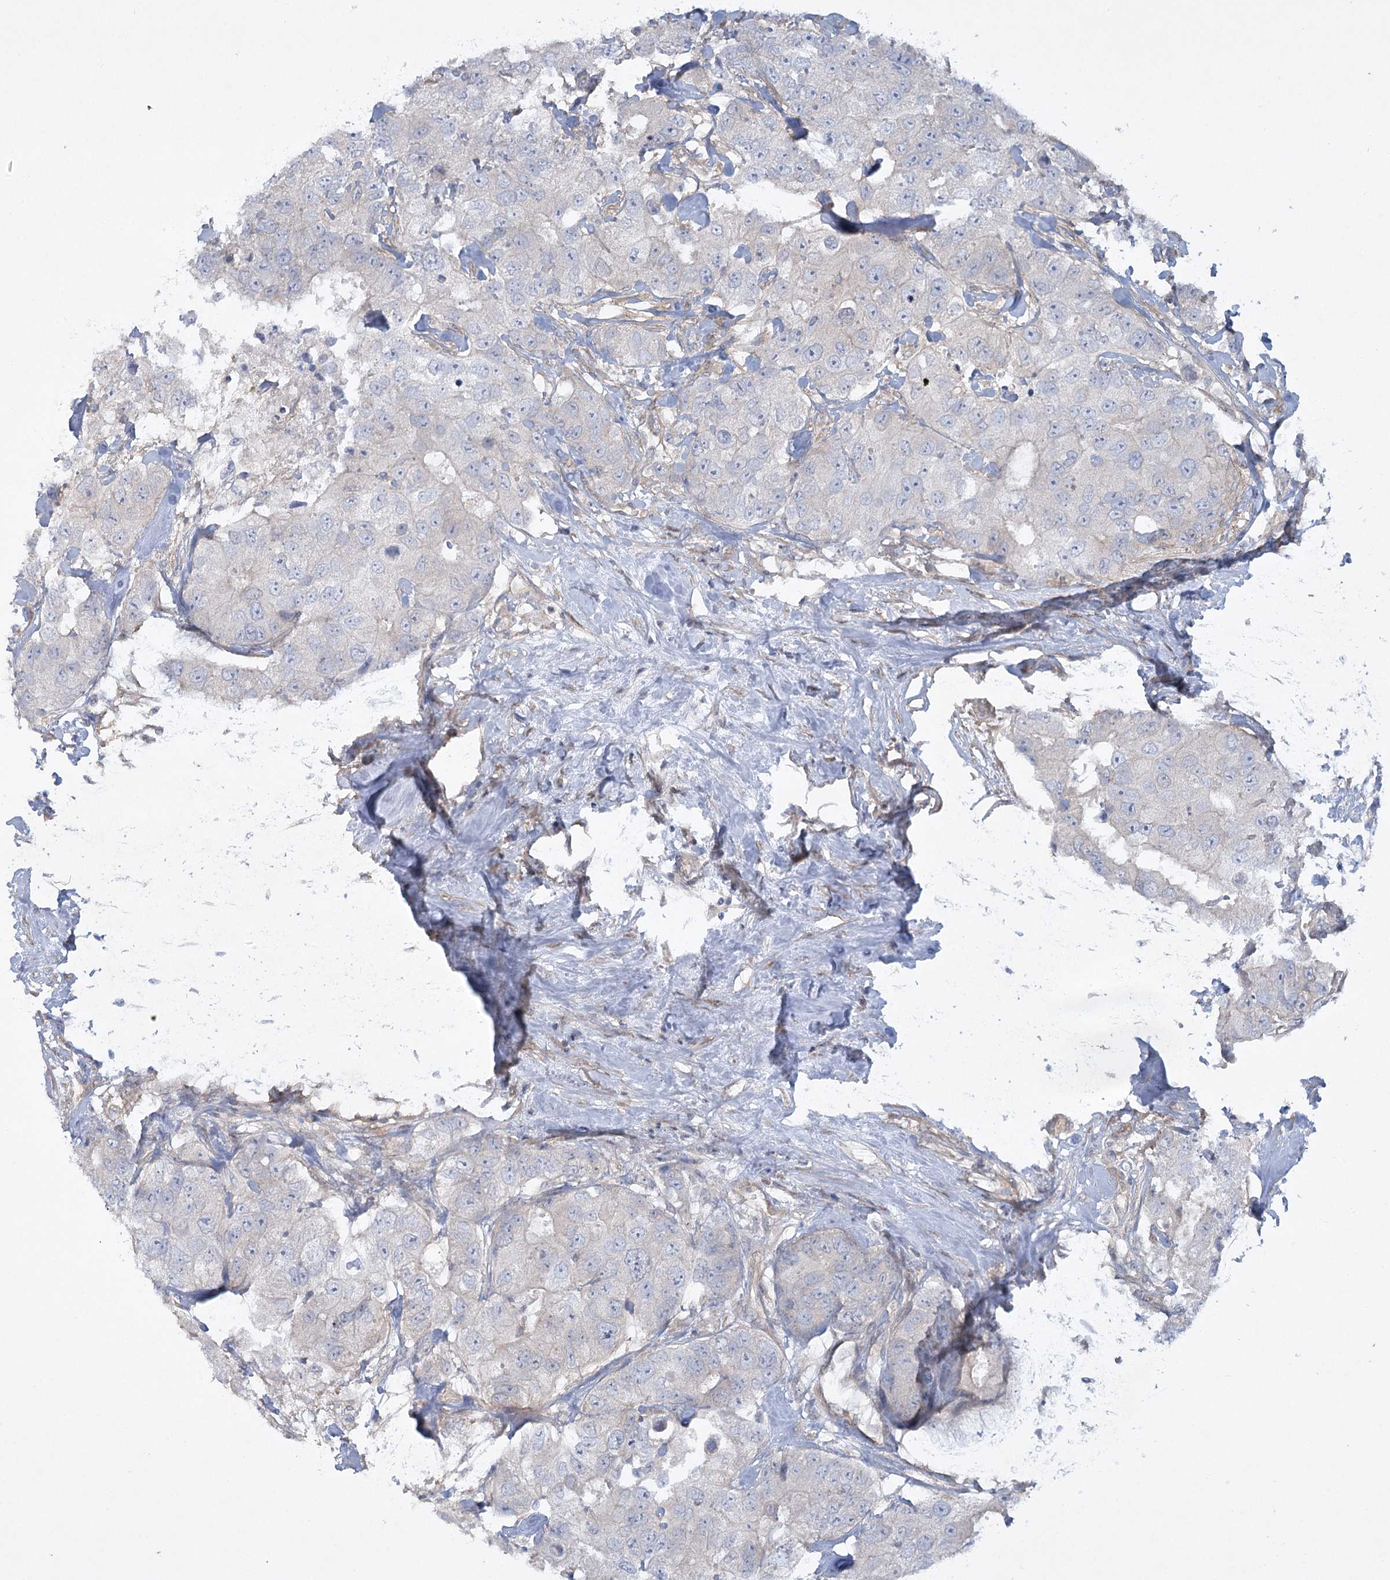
{"staining": {"intensity": "negative", "quantity": "none", "location": "none"}, "tissue": "breast cancer", "cell_type": "Tumor cells", "image_type": "cancer", "snomed": [{"axis": "morphology", "description": "Duct carcinoma"}, {"axis": "topography", "description": "Breast"}], "caption": "DAB immunohistochemical staining of human intraductal carcinoma (breast) shows no significant expression in tumor cells.", "gene": "AAMDC", "patient": {"sex": "female", "age": 62}}